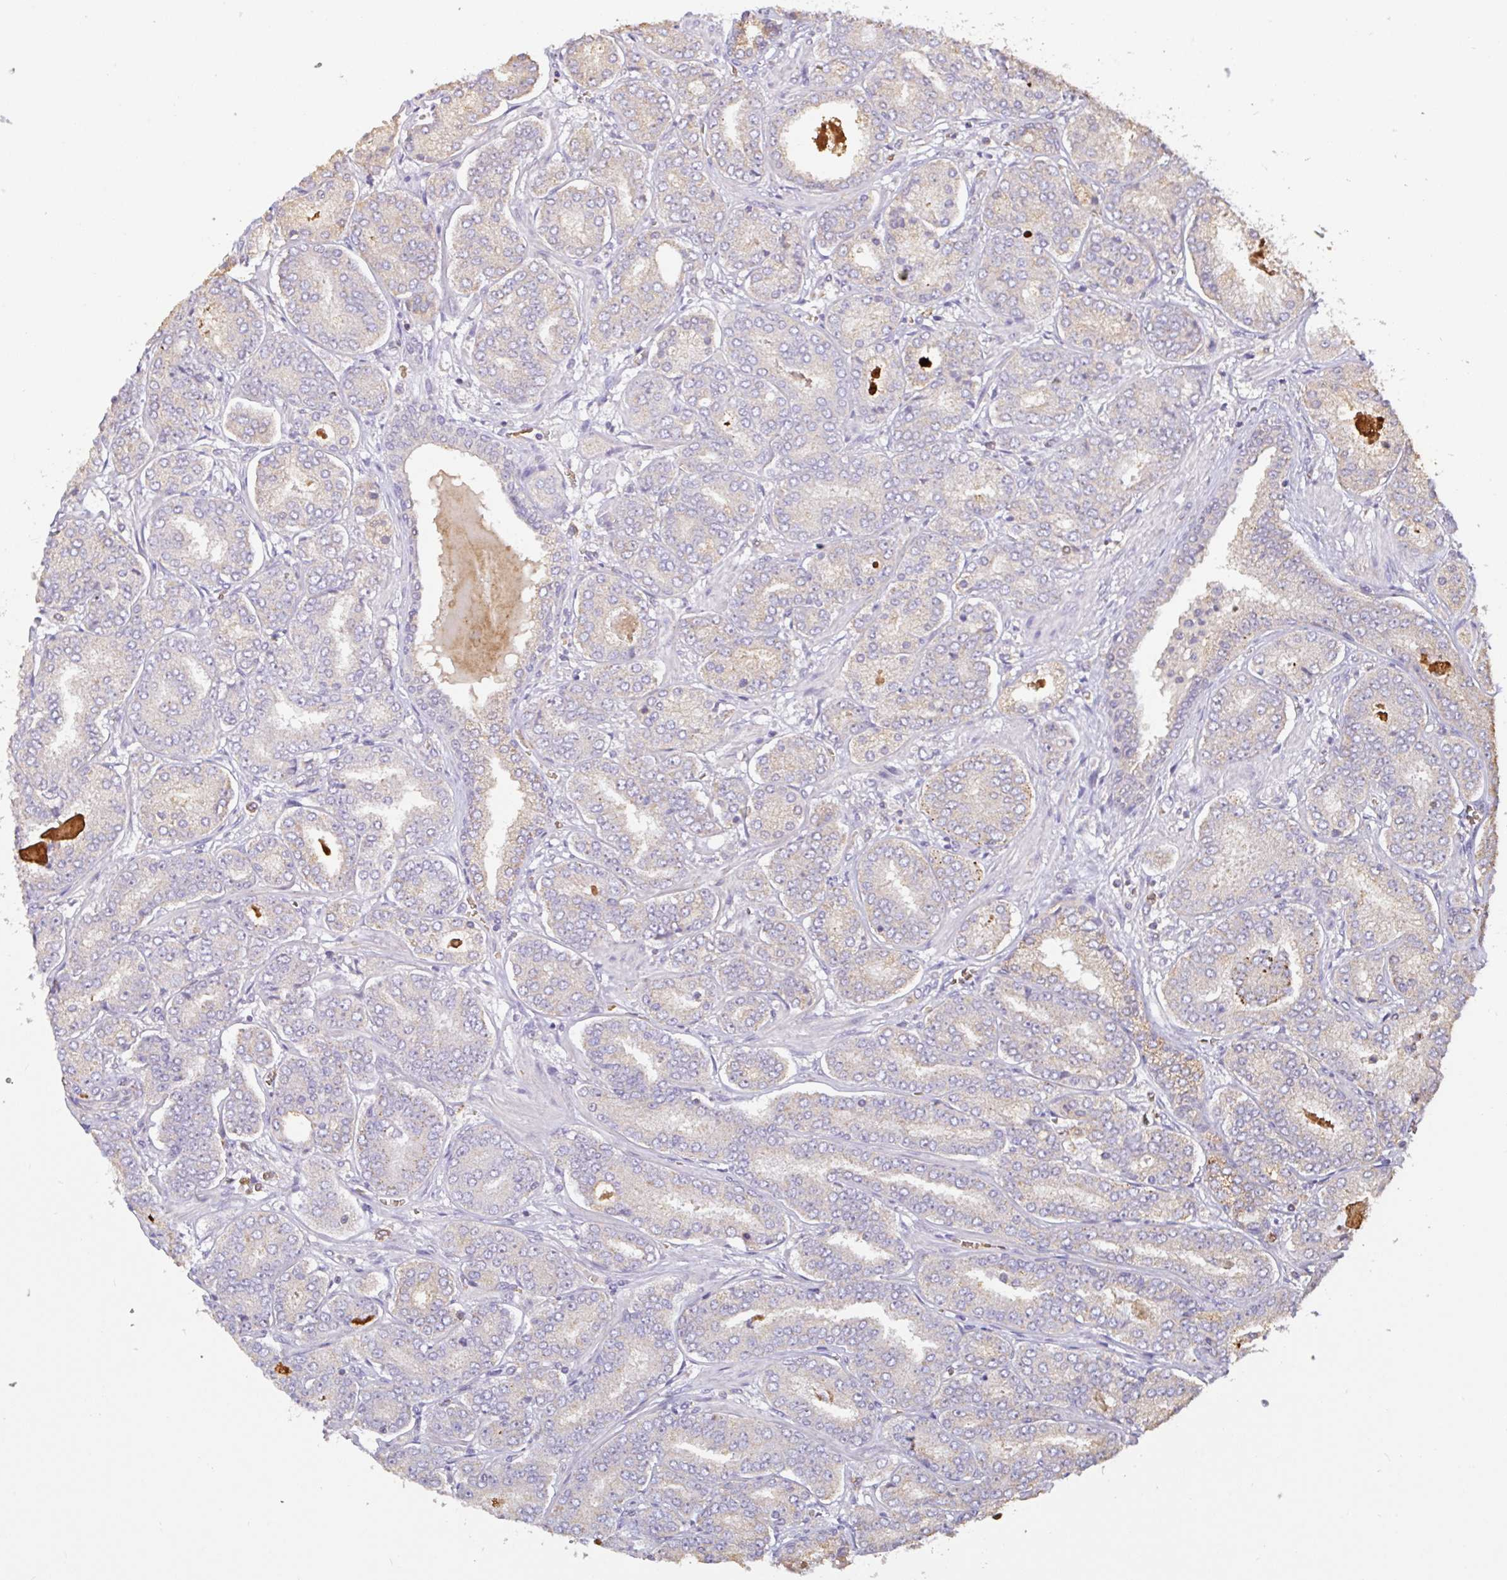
{"staining": {"intensity": "negative", "quantity": "none", "location": "none"}, "tissue": "prostate cancer", "cell_type": "Tumor cells", "image_type": "cancer", "snomed": [{"axis": "morphology", "description": "Adenocarcinoma, High grade"}, {"axis": "topography", "description": "Prostate"}], "caption": "A high-resolution image shows immunohistochemistry (IHC) staining of prostate cancer, which demonstrates no significant expression in tumor cells. Nuclei are stained in blue.", "gene": "C1QTNF9B", "patient": {"sex": "male", "age": 72}}